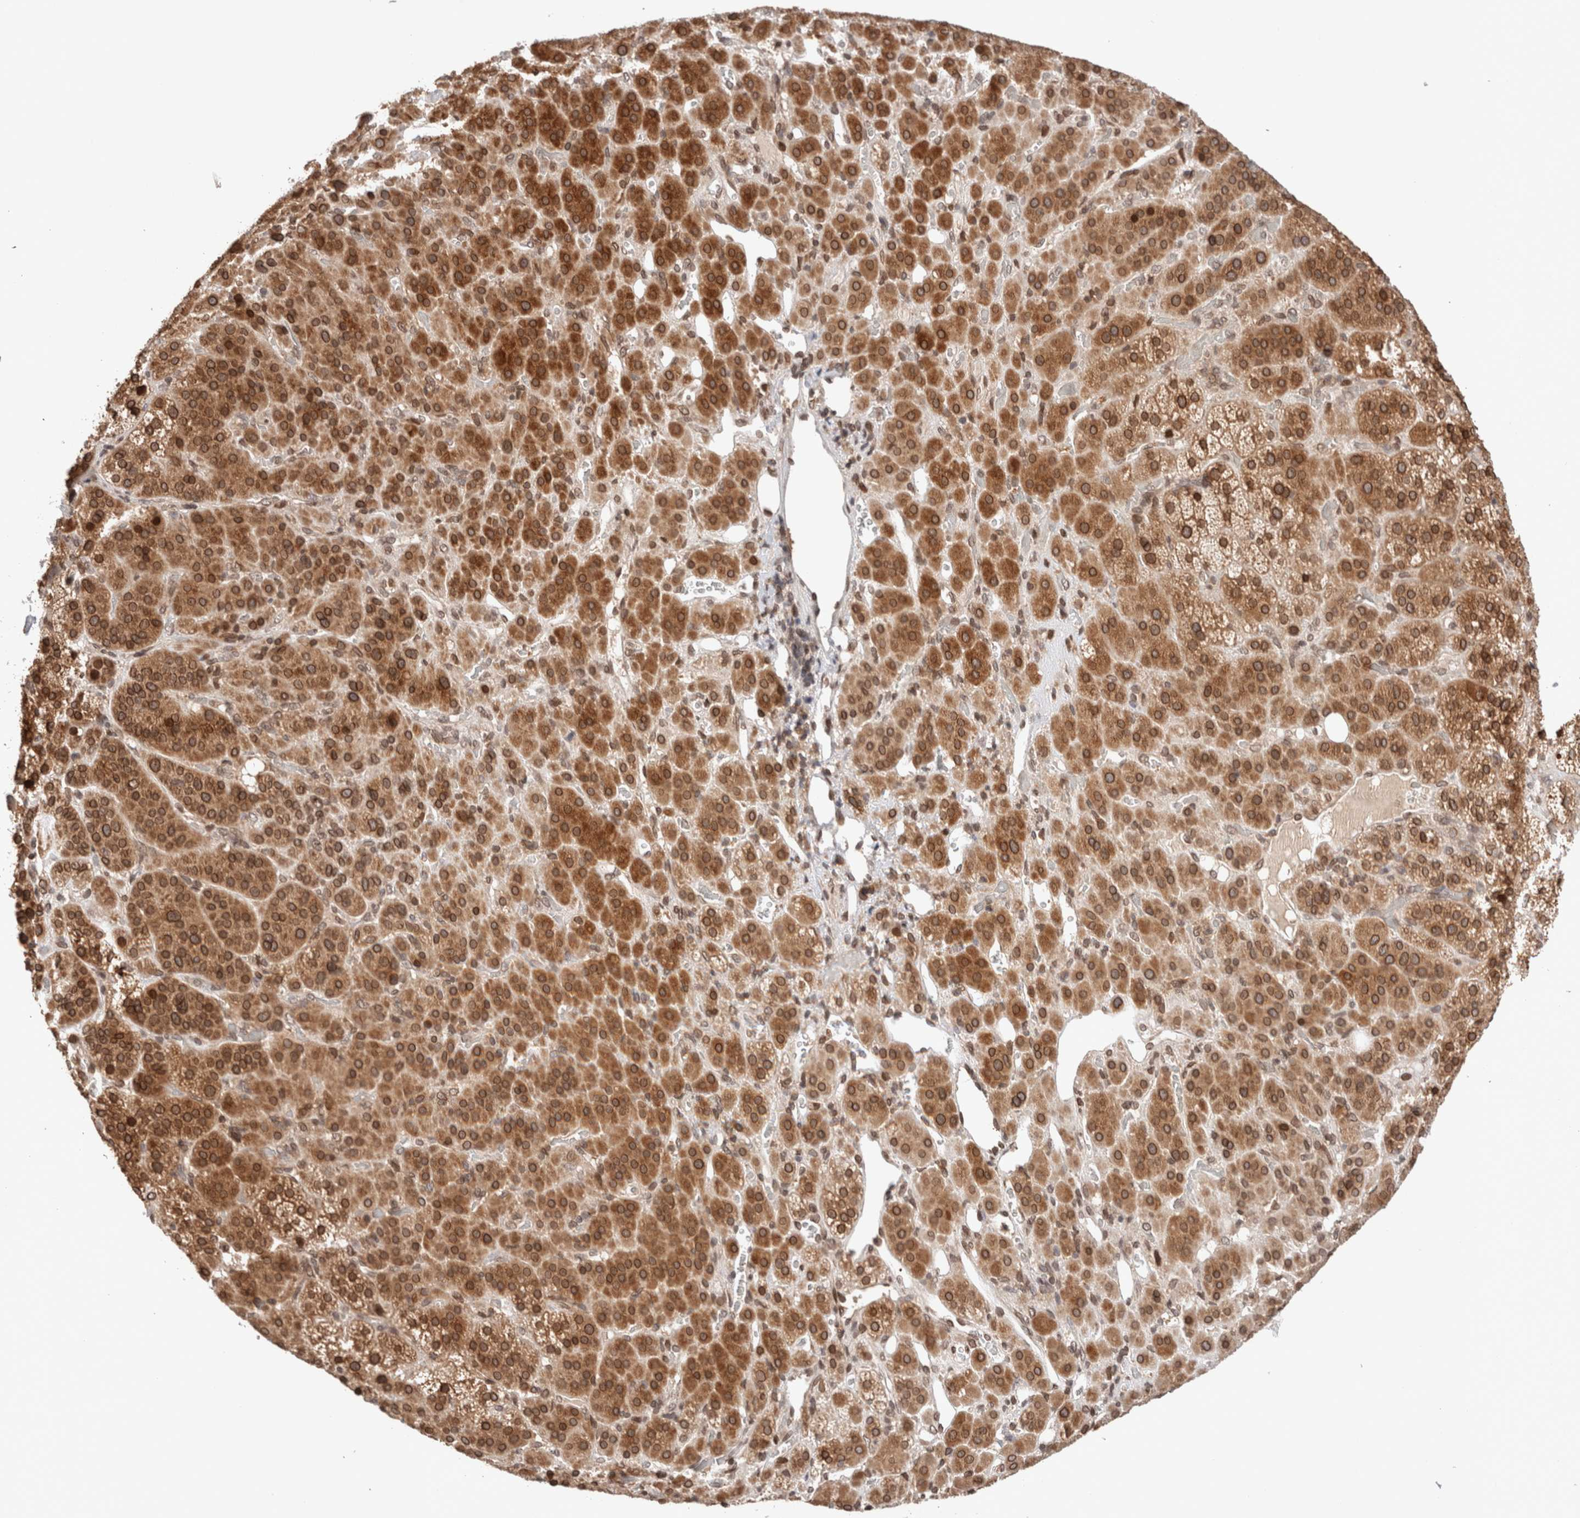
{"staining": {"intensity": "strong", "quantity": ">75%", "location": "cytoplasmic/membranous,nuclear"}, "tissue": "adrenal gland", "cell_type": "Glandular cells", "image_type": "normal", "snomed": [{"axis": "morphology", "description": "Normal tissue, NOS"}, {"axis": "topography", "description": "Adrenal gland"}], "caption": "This micrograph exhibits benign adrenal gland stained with immunohistochemistry (IHC) to label a protein in brown. The cytoplasmic/membranous,nuclear of glandular cells show strong positivity for the protein. Nuclei are counter-stained blue.", "gene": "TPR", "patient": {"sex": "male", "age": 57}}